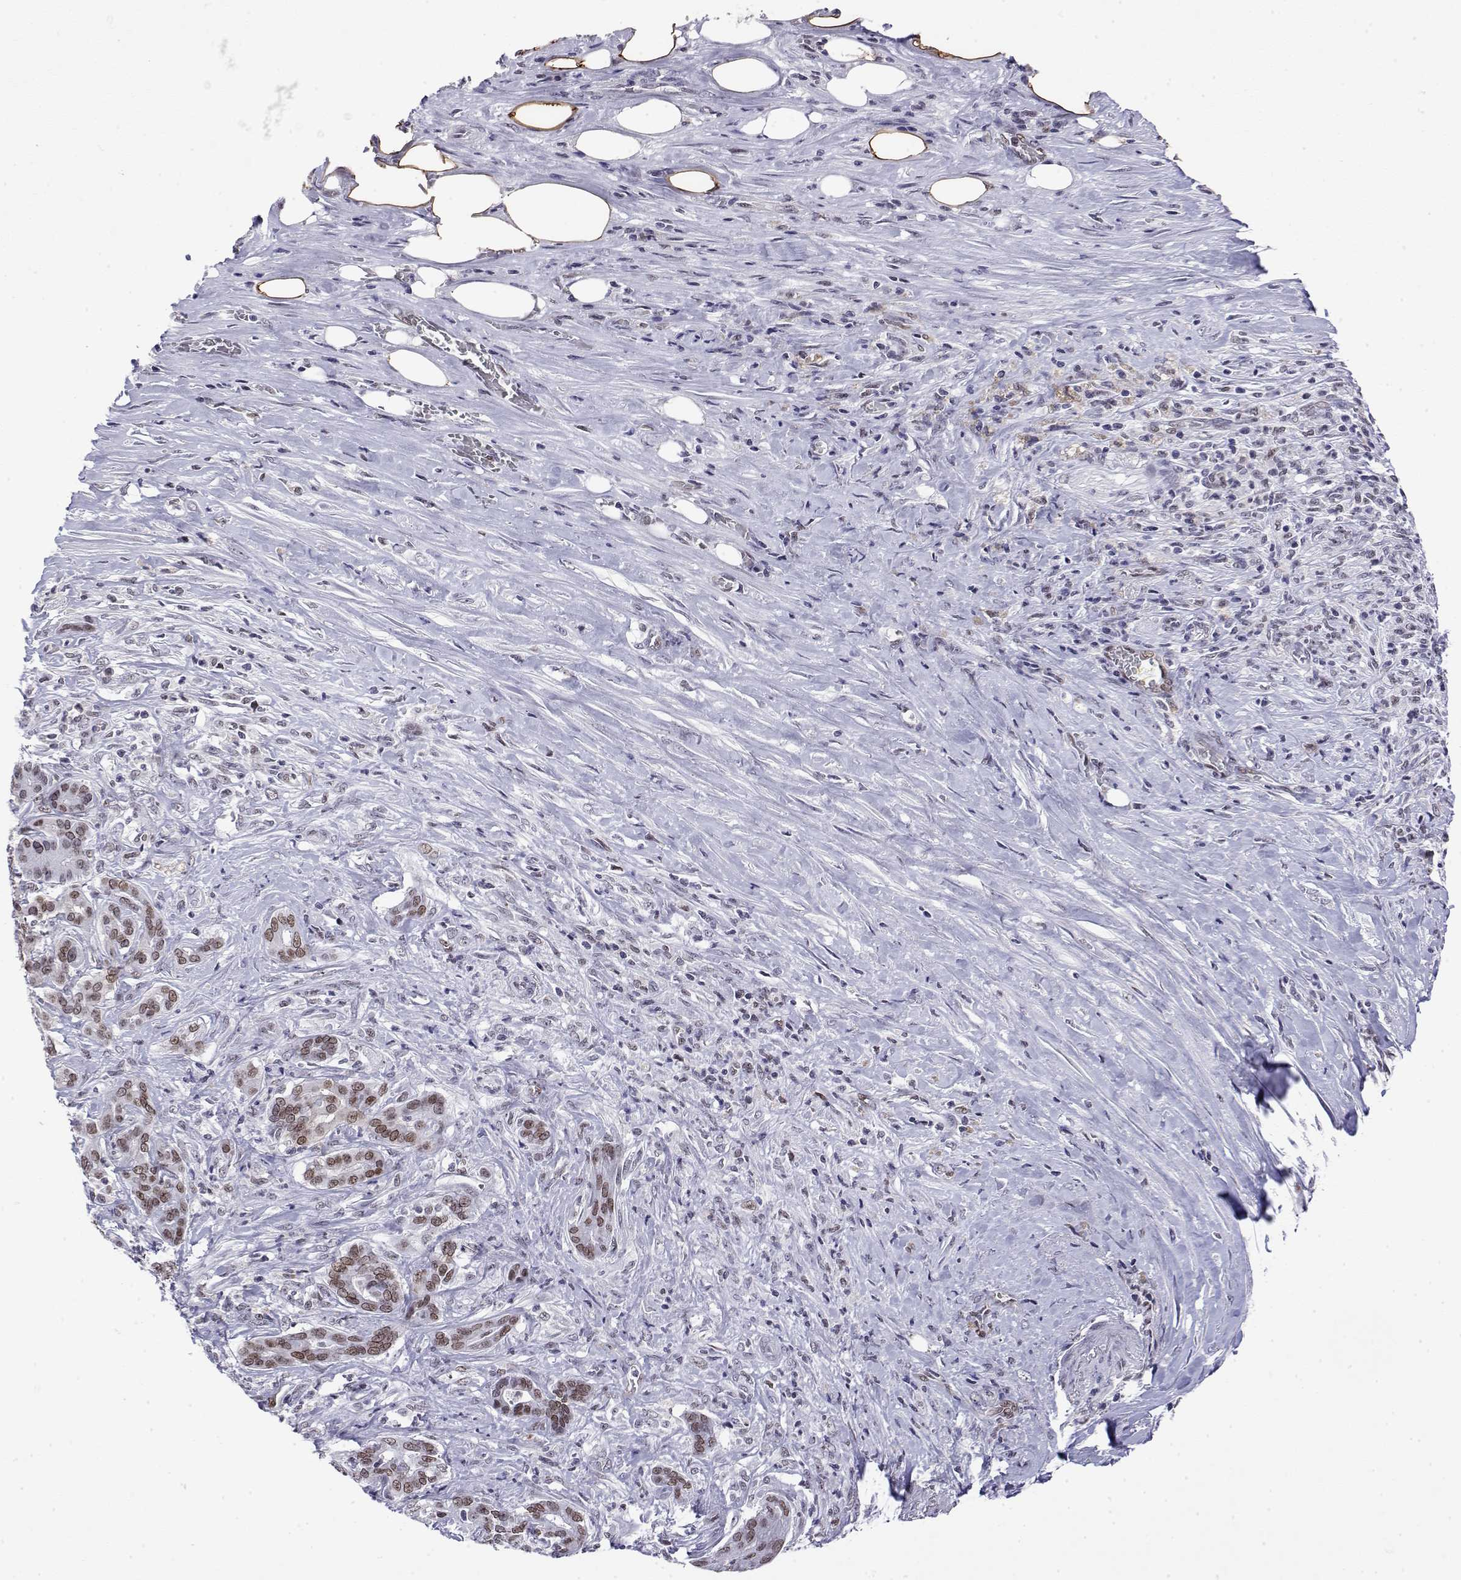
{"staining": {"intensity": "moderate", "quantity": ">75%", "location": "nuclear"}, "tissue": "pancreatic cancer", "cell_type": "Tumor cells", "image_type": "cancer", "snomed": [{"axis": "morphology", "description": "Normal tissue, NOS"}, {"axis": "morphology", "description": "Inflammation, NOS"}, {"axis": "morphology", "description": "Adenocarcinoma, NOS"}, {"axis": "topography", "description": "Pancreas"}], "caption": "This photomicrograph exhibits immunohistochemistry (IHC) staining of human pancreatic cancer, with medium moderate nuclear staining in approximately >75% of tumor cells.", "gene": "POLDIP3", "patient": {"sex": "male", "age": 57}}